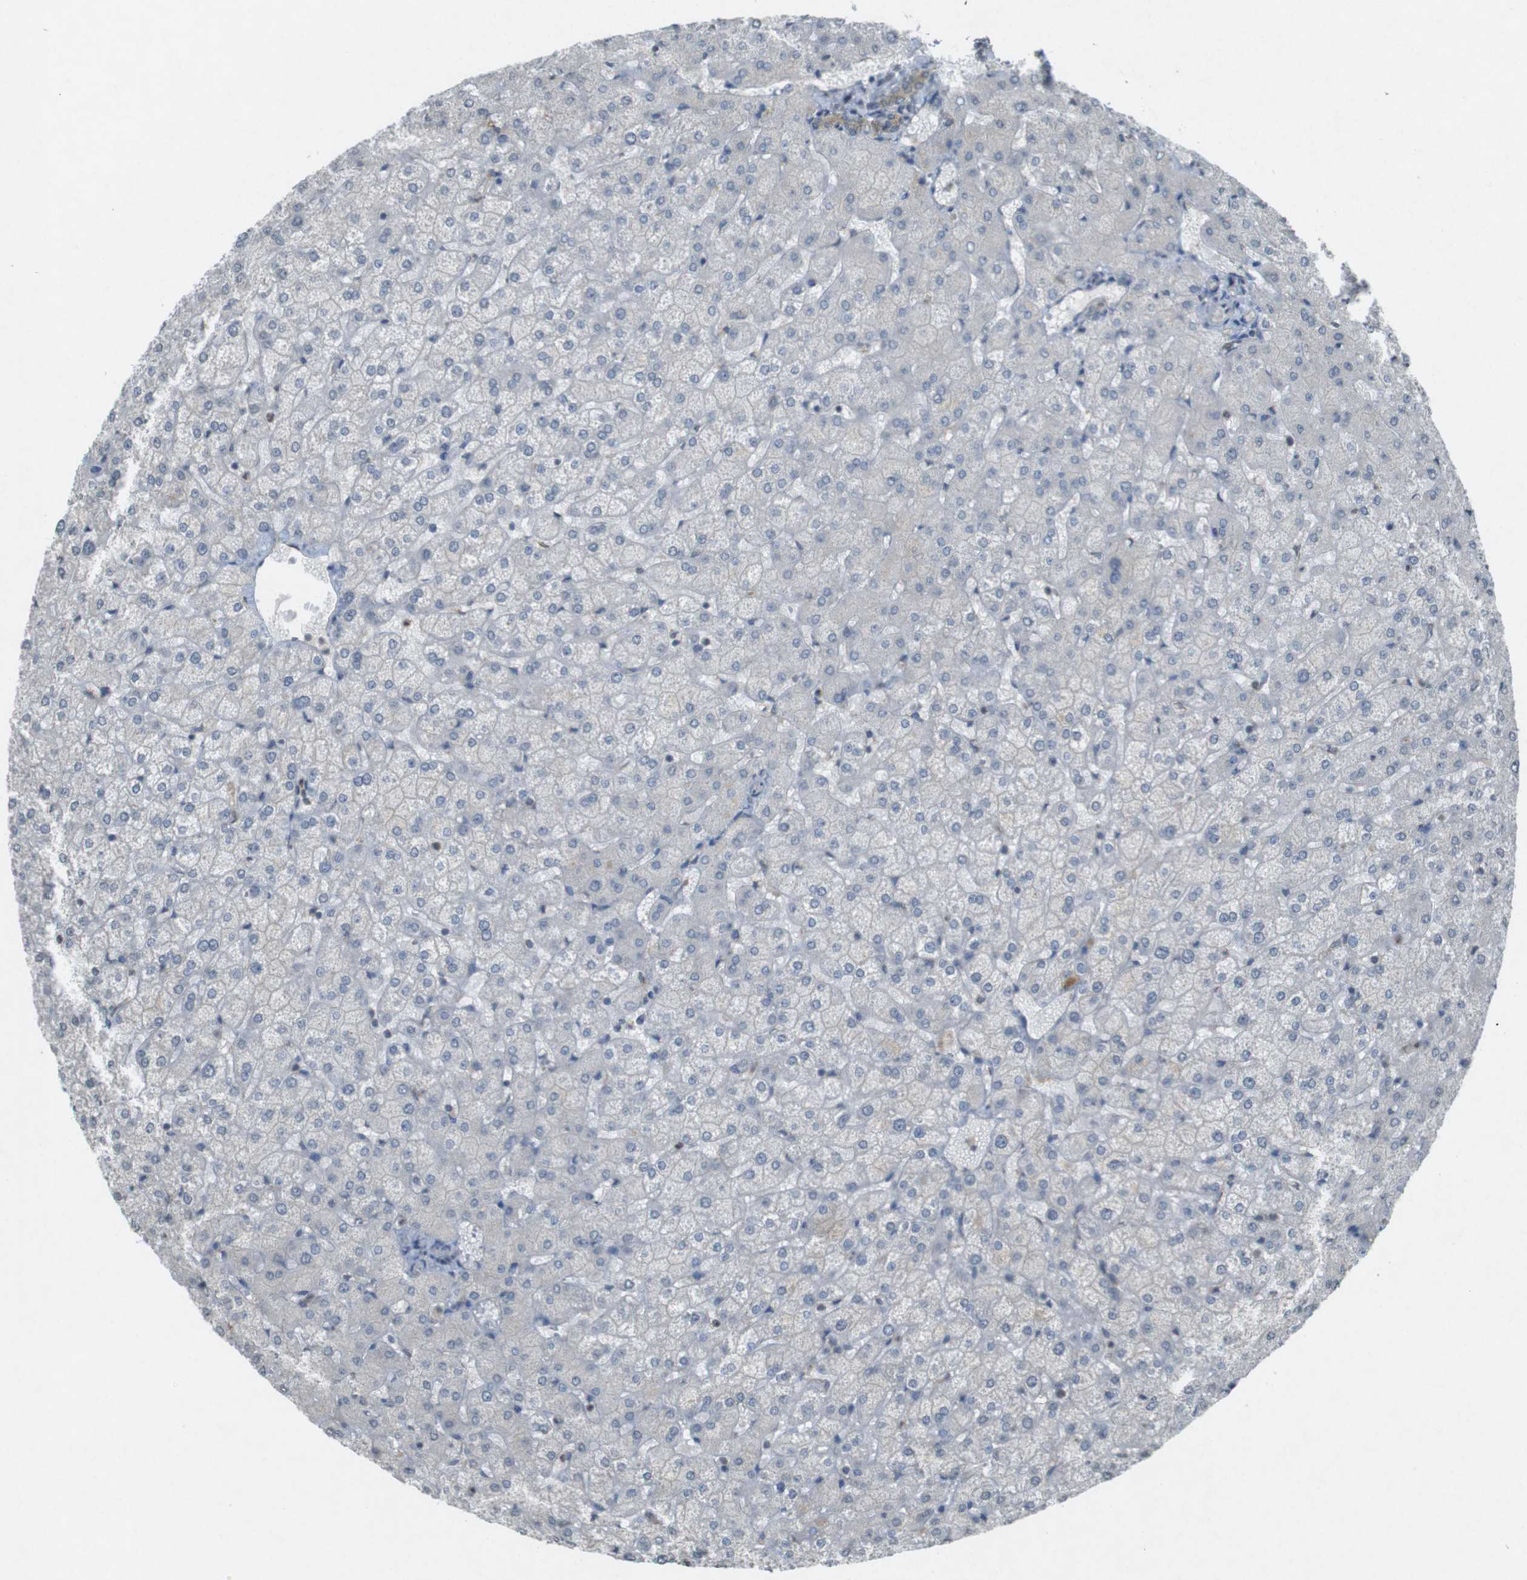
{"staining": {"intensity": "moderate", "quantity": ">75%", "location": "cytoplasmic/membranous"}, "tissue": "liver", "cell_type": "Cholangiocytes", "image_type": "normal", "snomed": [{"axis": "morphology", "description": "Normal tissue, NOS"}, {"axis": "topography", "description": "Liver"}], "caption": "Protein staining reveals moderate cytoplasmic/membranous staining in approximately >75% of cholangiocytes in benign liver. Immunohistochemistry (ihc) stains the protein in brown and the nuclei are stained blue.", "gene": "KIF5B", "patient": {"sex": "female", "age": 32}}